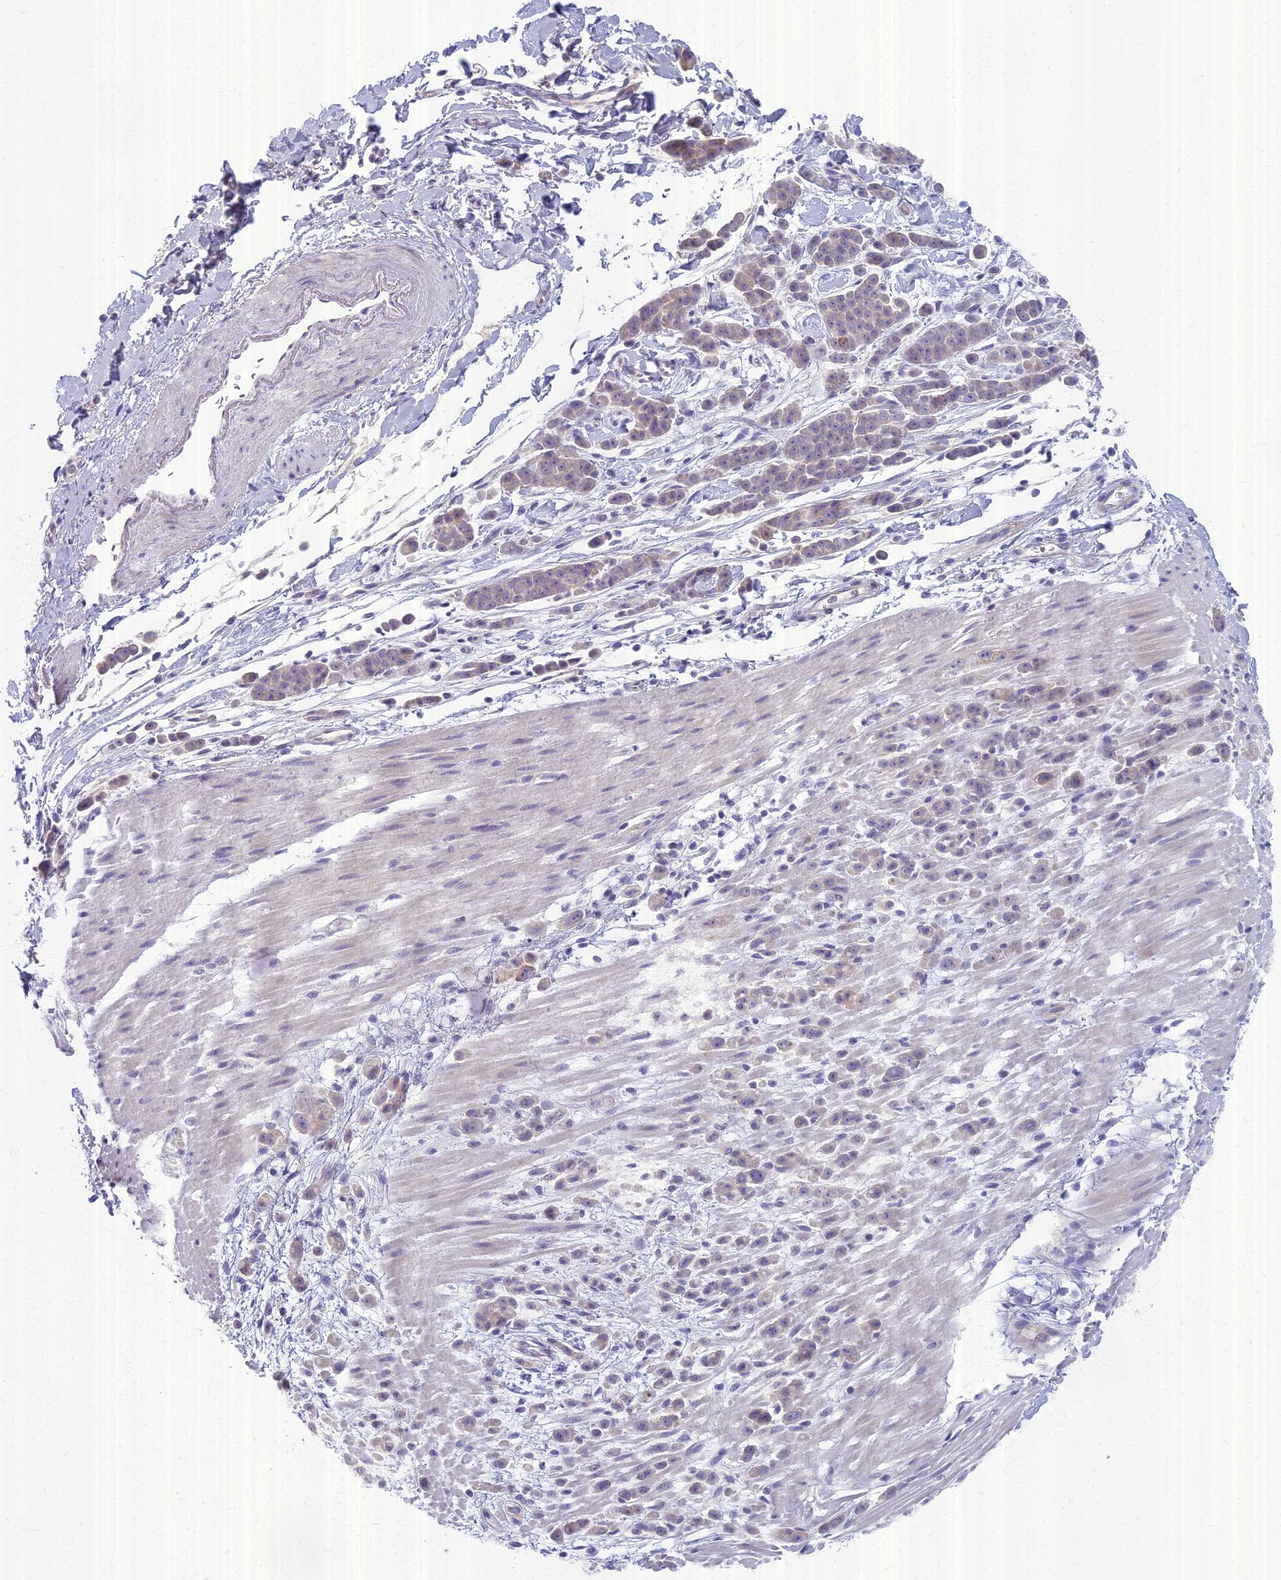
{"staining": {"intensity": "weak", "quantity": "<25%", "location": "cytoplasmic/membranous"}, "tissue": "pancreatic cancer", "cell_type": "Tumor cells", "image_type": "cancer", "snomed": [{"axis": "morphology", "description": "Normal tissue, NOS"}, {"axis": "morphology", "description": "Adenocarcinoma, NOS"}, {"axis": "topography", "description": "Pancreas"}], "caption": "A micrograph of adenocarcinoma (pancreatic) stained for a protein displays no brown staining in tumor cells. The staining is performed using DAB (3,3'-diaminobenzidine) brown chromogen with nuclei counter-stained in using hematoxylin.", "gene": "AP4E1", "patient": {"sex": "female", "age": 64}}